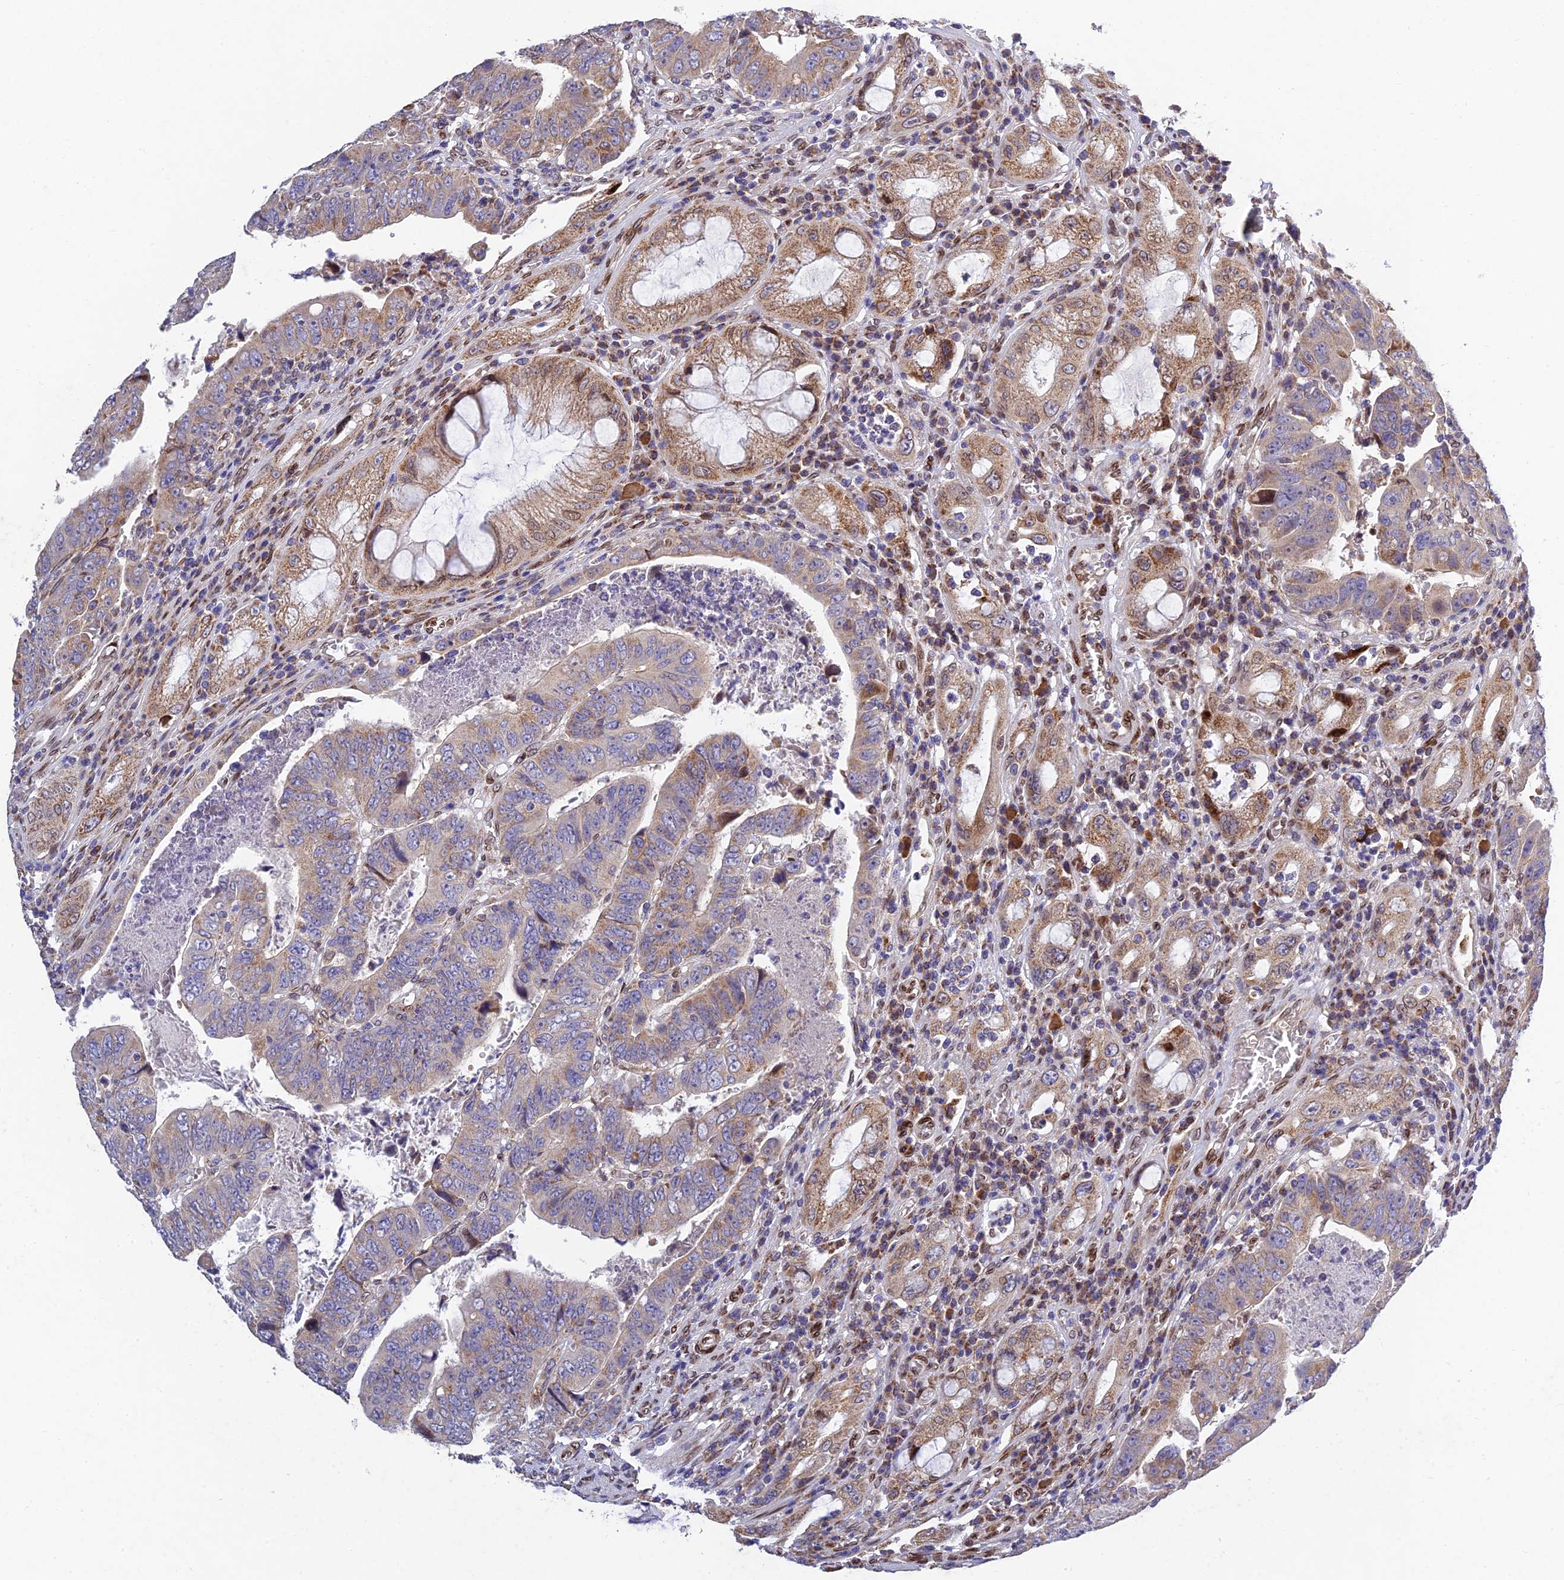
{"staining": {"intensity": "weak", "quantity": "25%-75%", "location": "cytoplasmic/membranous"}, "tissue": "colorectal cancer", "cell_type": "Tumor cells", "image_type": "cancer", "snomed": [{"axis": "morphology", "description": "Normal tissue, NOS"}, {"axis": "morphology", "description": "Adenocarcinoma, NOS"}, {"axis": "topography", "description": "Rectum"}], "caption": "A low amount of weak cytoplasmic/membranous expression is identified in approximately 25%-75% of tumor cells in colorectal adenocarcinoma tissue. Using DAB (brown) and hematoxylin (blue) stains, captured at high magnification using brightfield microscopy.", "gene": "MGAT2", "patient": {"sex": "female", "age": 65}}